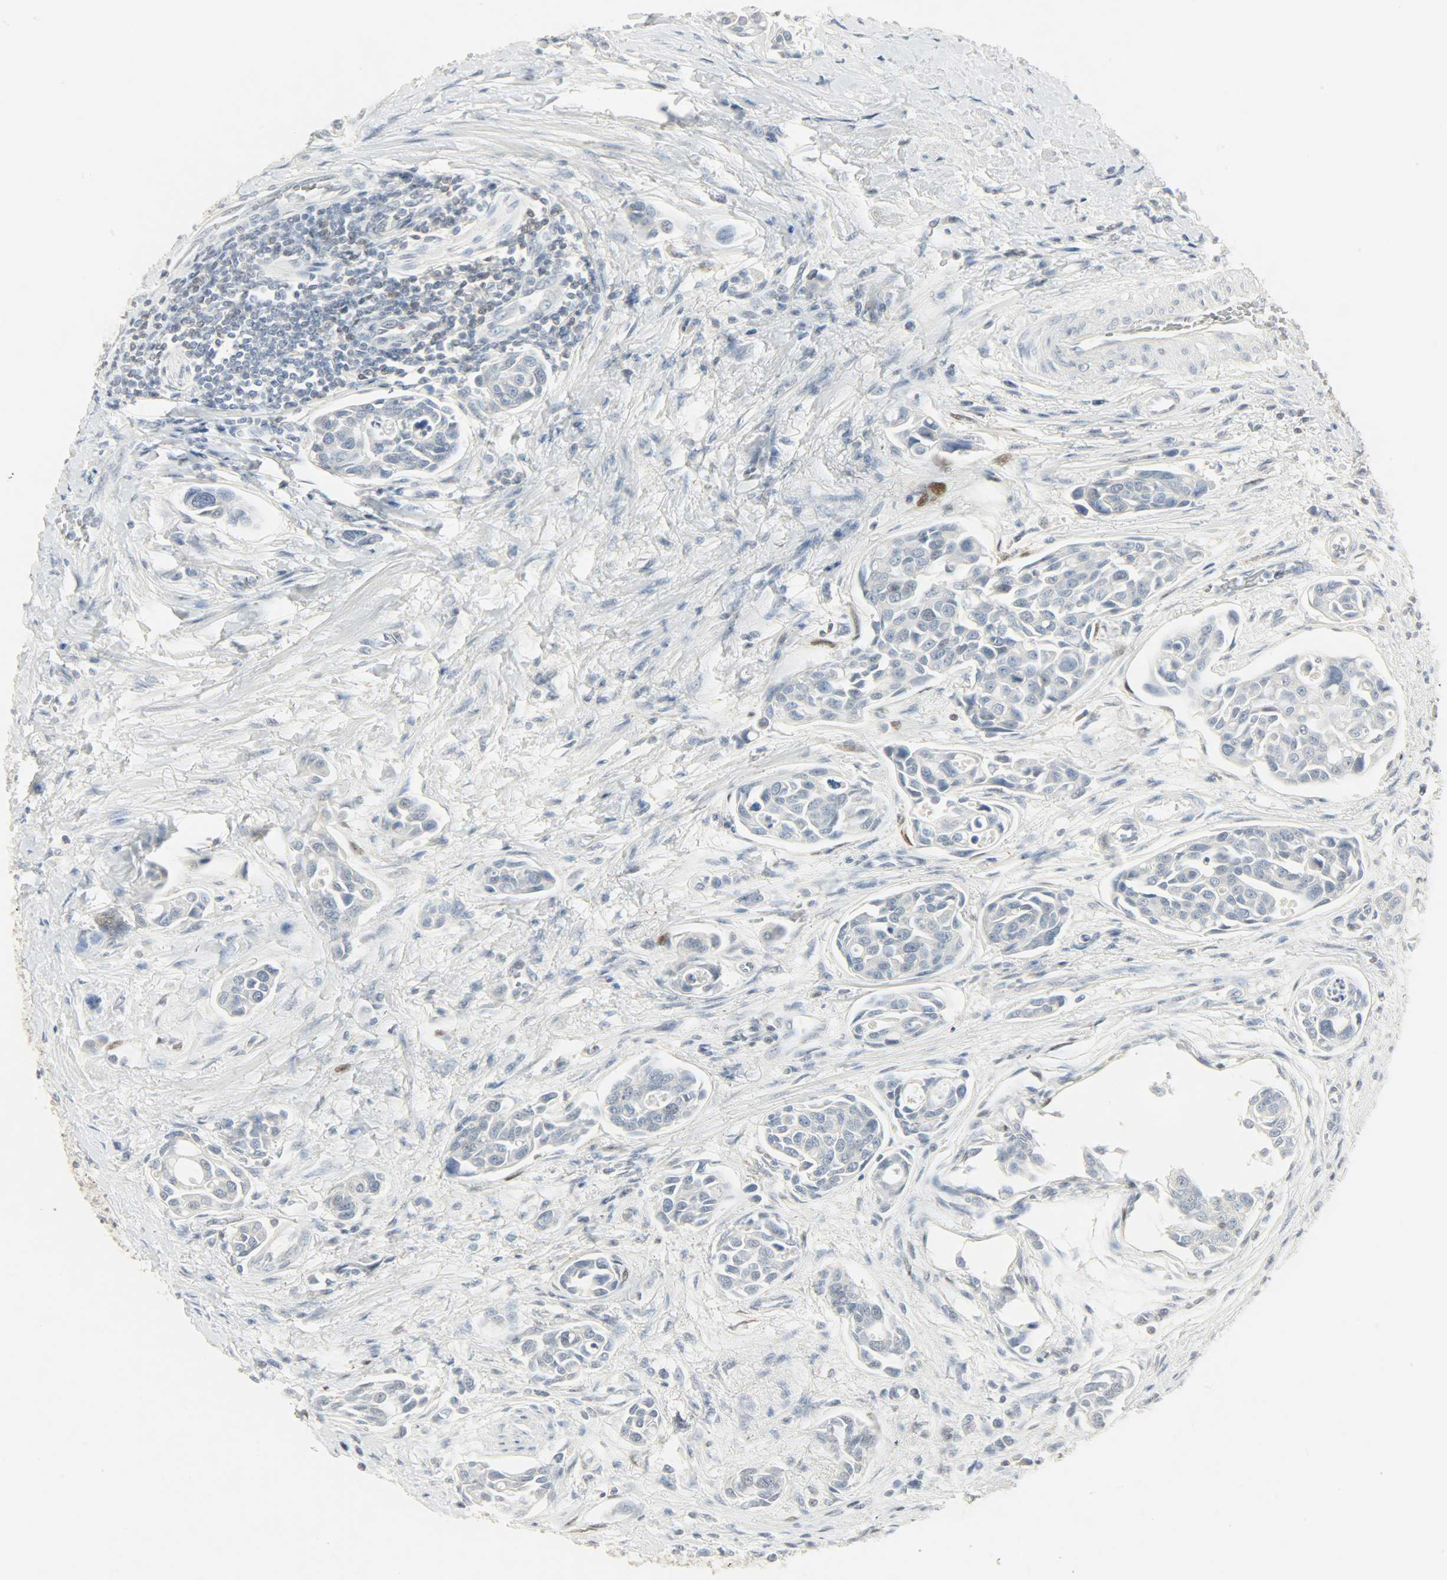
{"staining": {"intensity": "negative", "quantity": "none", "location": "none"}, "tissue": "urothelial cancer", "cell_type": "Tumor cells", "image_type": "cancer", "snomed": [{"axis": "morphology", "description": "Urothelial carcinoma, High grade"}, {"axis": "topography", "description": "Urinary bladder"}], "caption": "There is no significant expression in tumor cells of urothelial carcinoma (high-grade).", "gene": "CAMK4", "patient": {"sex": "male", "age": 78}}